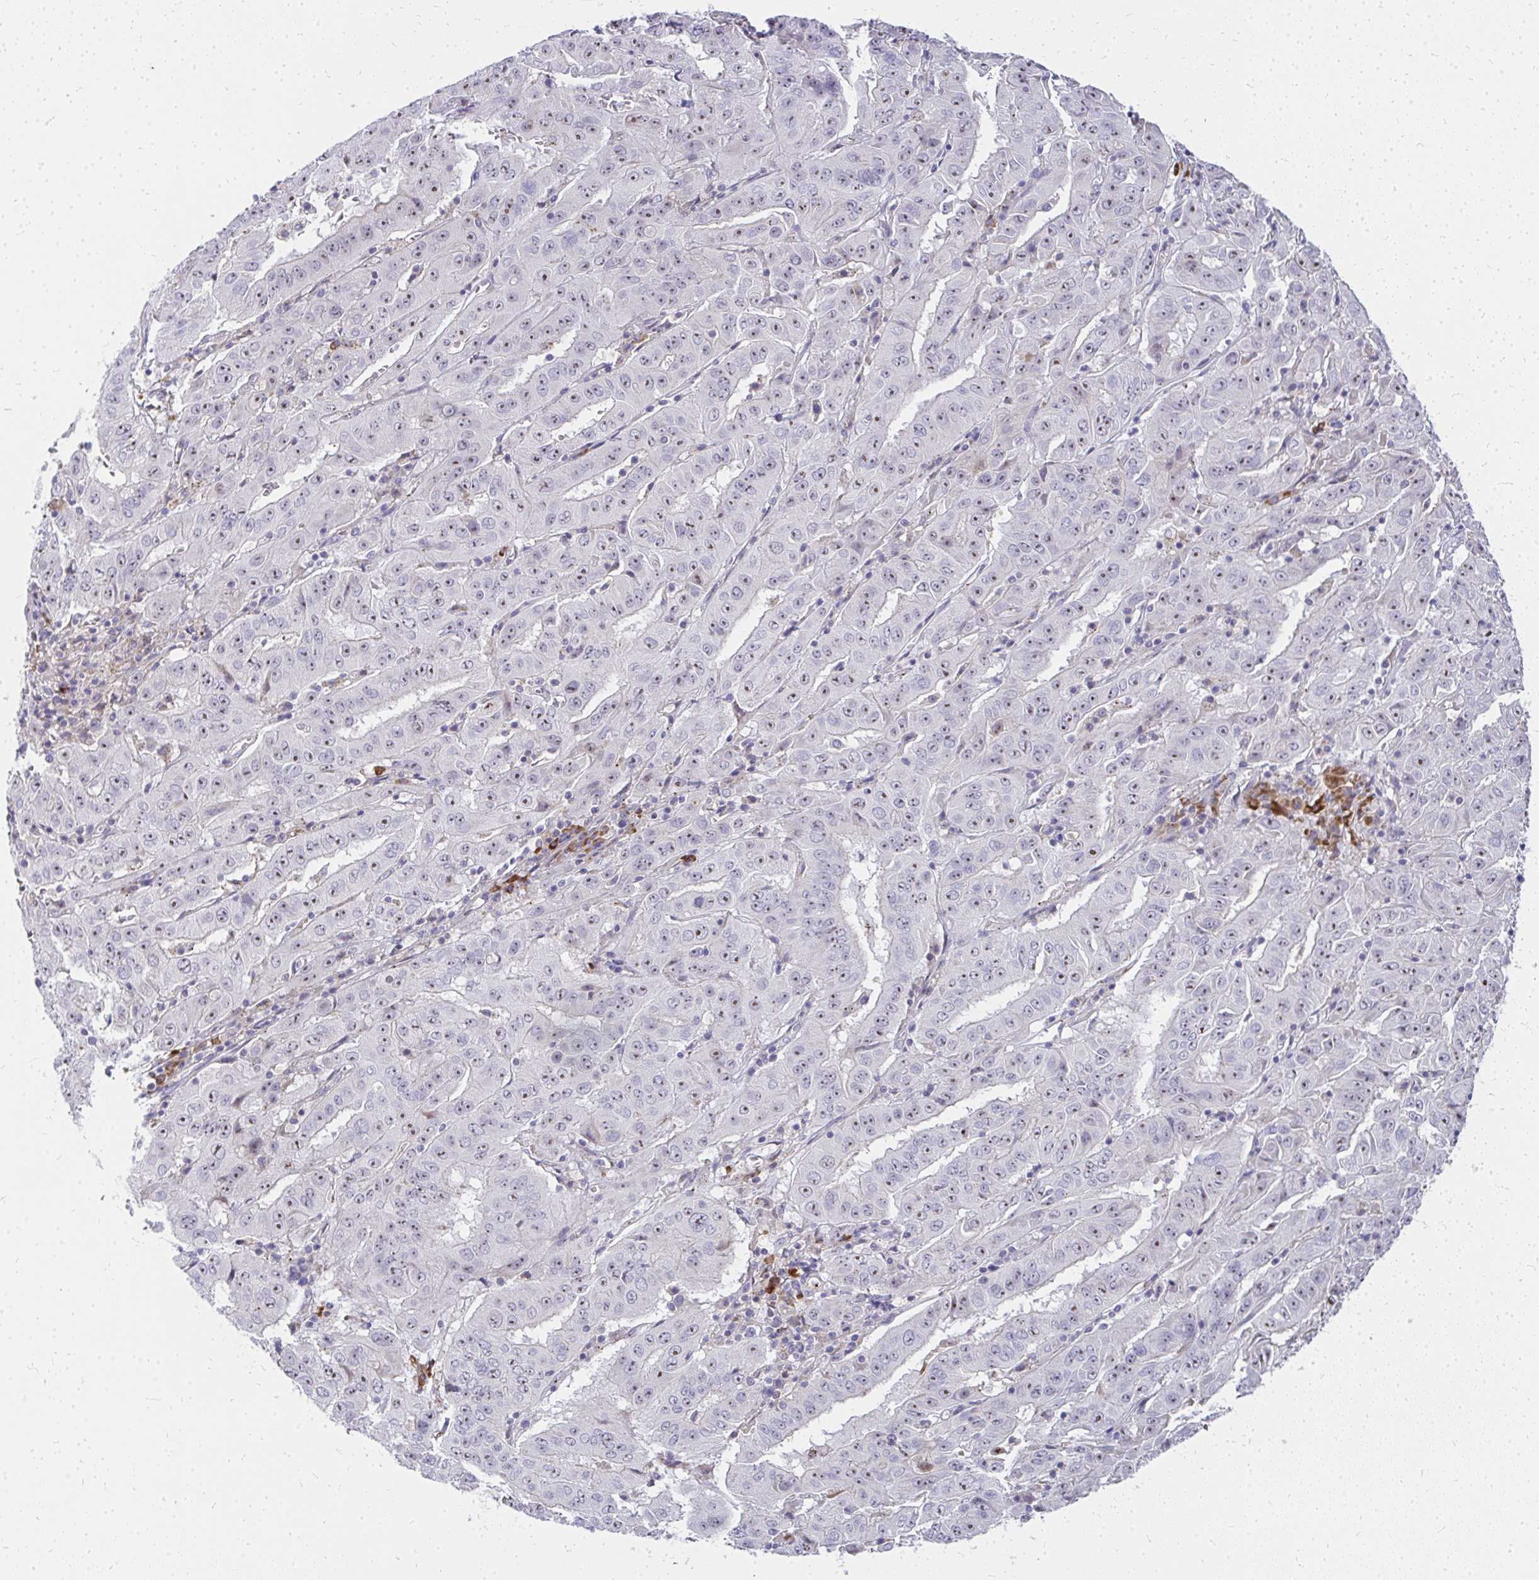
{"staining": {"intensity": "weak", "quantity": "25%-75%", "location": "nuclear"}, "tissue": "pancreatic cancer", "cell_type": "Tumor cells", "image_type": "cancer", "snomed": [{"axis": "morphology", "description": "Adenocarcinoma, NOS"}, {"axis": "topography", "description": "Pancreas"}], "caption": "Immunohistochemistry (IHC) of adenocarcinoma (pancreatic) shows low levels of weak nuclear positivity in approximately 25%-75% of tumor cells.", "gene": "FAM9A", "patient": {"sex": "male", "age": 63}}